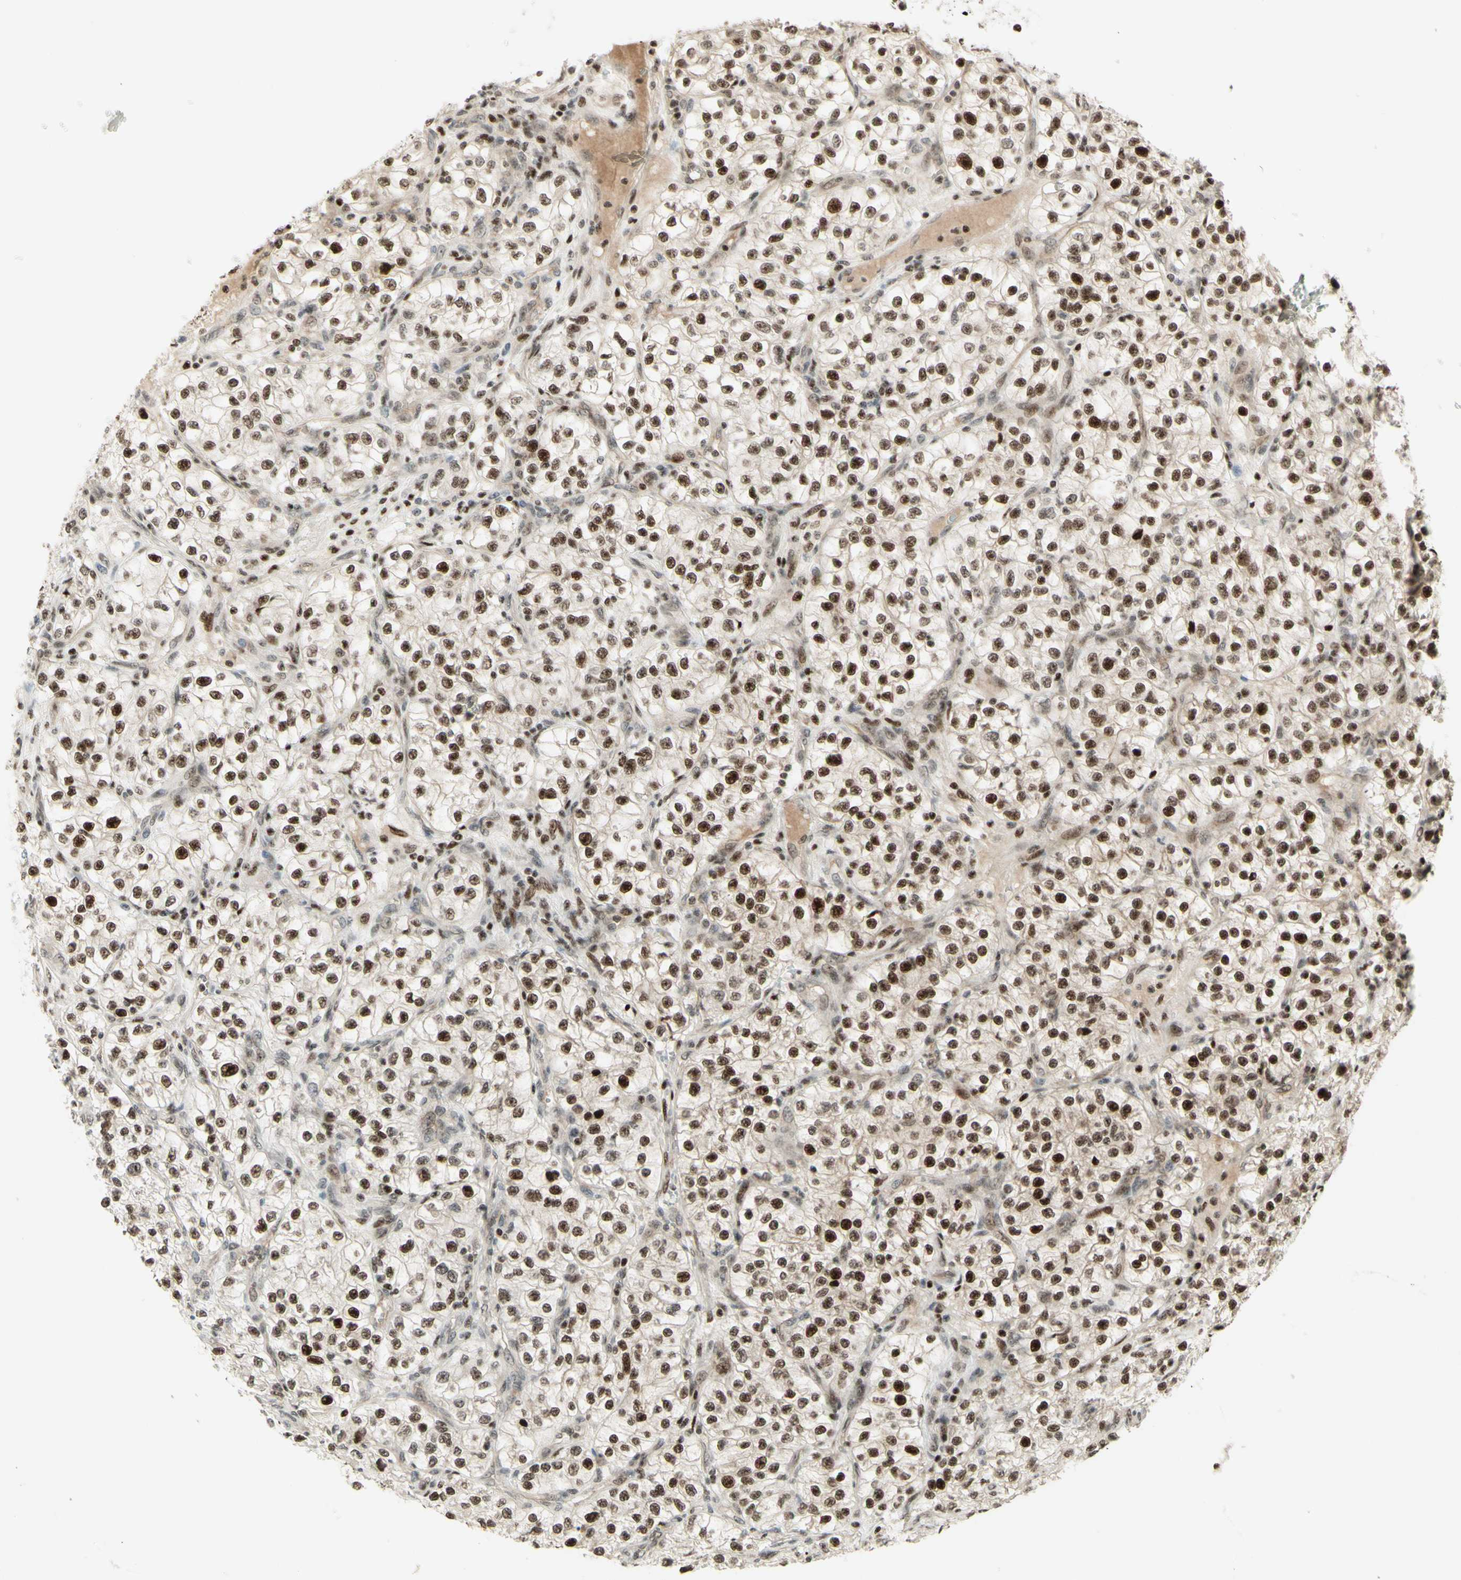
{"staining": {"intensity": "moderate", "quantity": ">75%", "location": "cytoplasmic/membranous,nuclear"}, "tissue": "renal cancer", "cell_type": "Tumor cells", "image_type": "cancer", "snomed": [{"axis": "morphology", "description": "Adenocarcinoma, NOS"}, {"axis": "topography", "description": "Kidney"}], "caption": "Moderate cytoplasmic/membranous and nuclear protein staining is appreciated in approximately >75% of tumor cells in renal cancer (adenocarcinoma).", "gene": "CDKL5", "patient": {"sex": "female", "age": 57}}